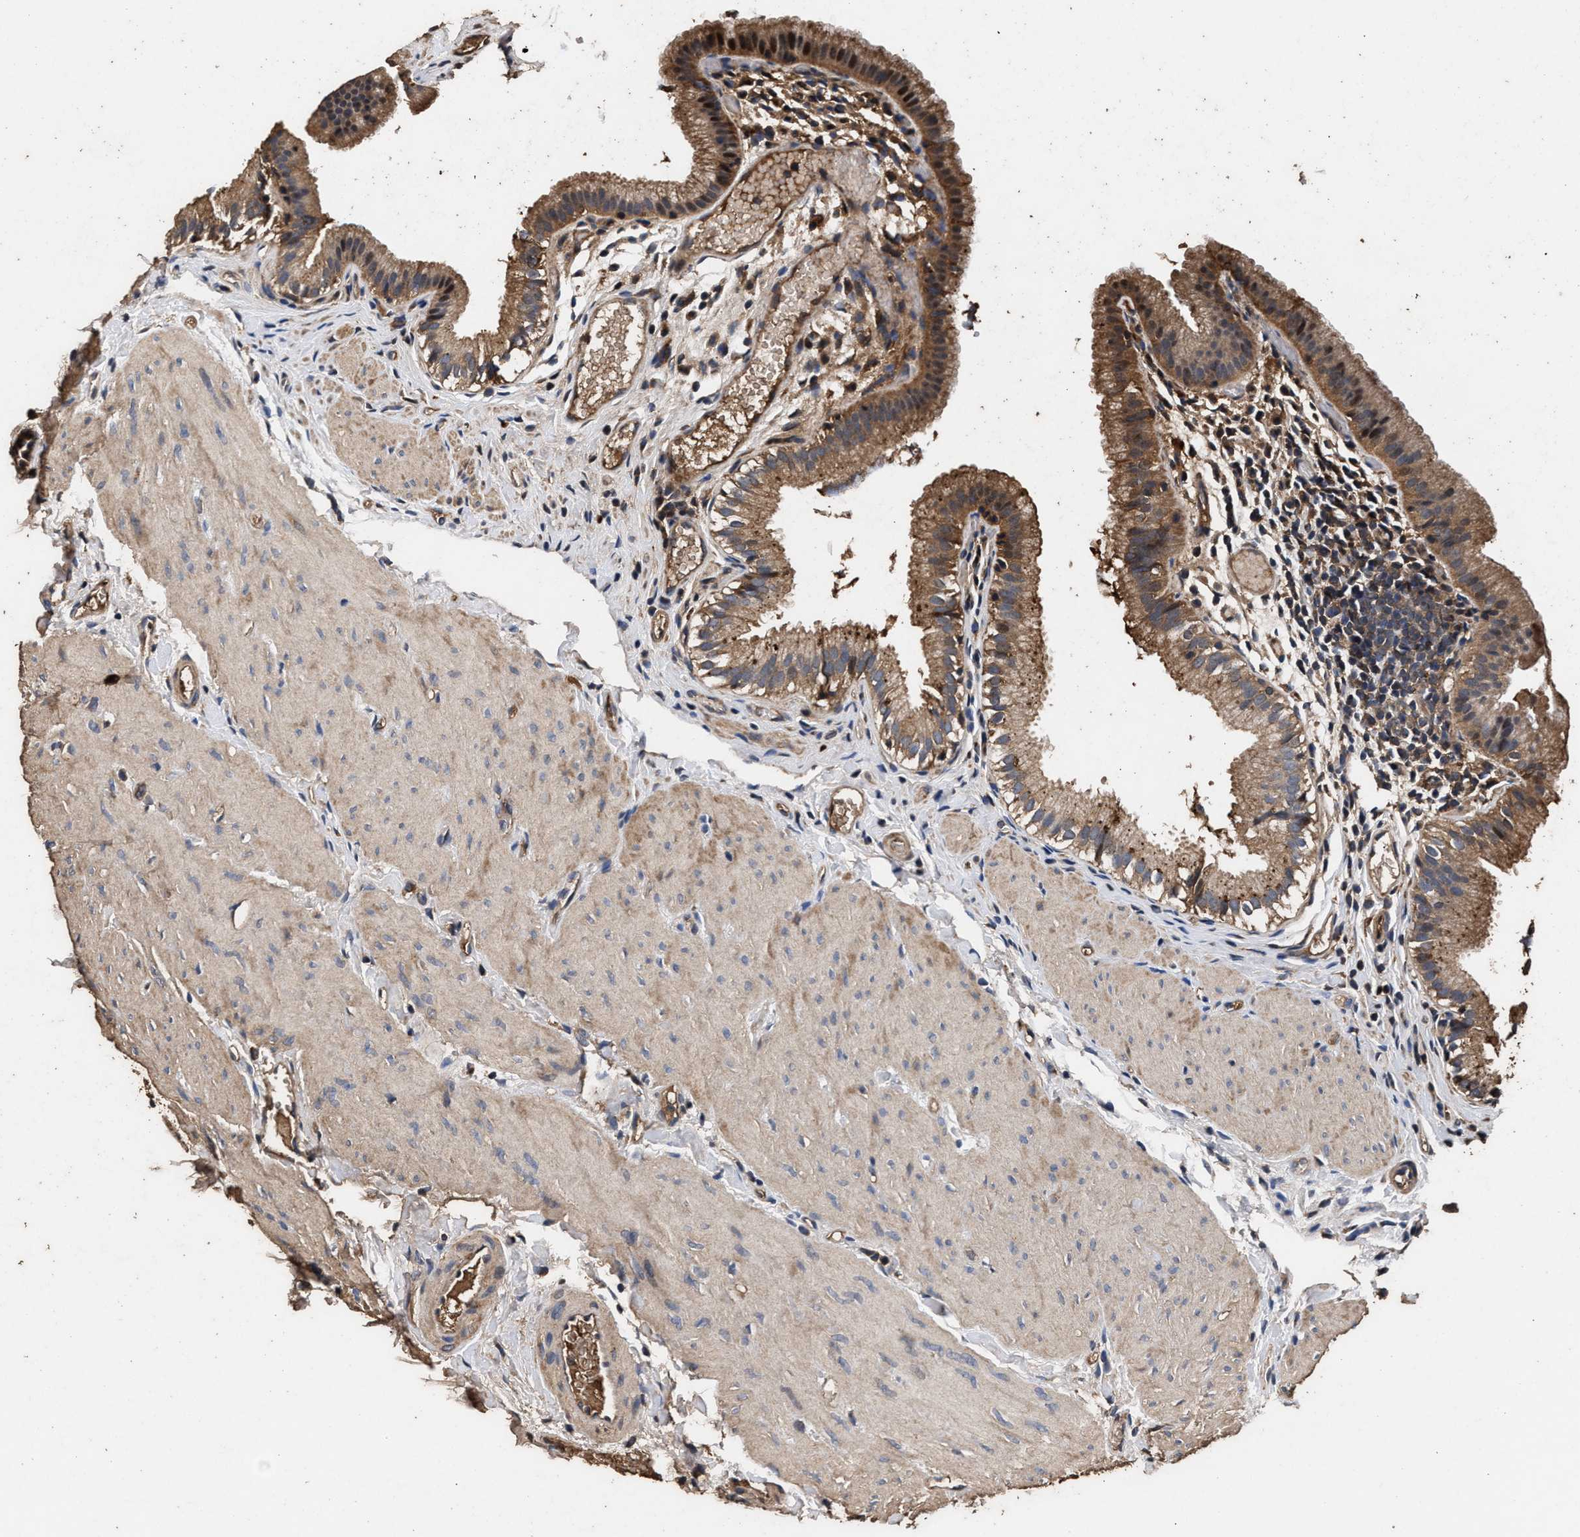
{"staining": {"intensity": "moderate", "quantity": ">75%", "location": "cytoplasmic/membranous"}, "tissue": "gallbladder", "cell_type": "Glandular cells", "image_type": "normal", "snomed": [{"axis": "morphology", "description": "Normal tissue, NOS"}, {"axis": "topography", "description": "Gallbladder"}], "caption": "Immunohistochemical staining of unremarkable gallbladder demonstrates medium levels of moderate cytoplasmic/membranous positivity in about >75% of glandular cells.", "gene": "ENSG00000286112", "patient": {"sex": "female", "age": 26}}